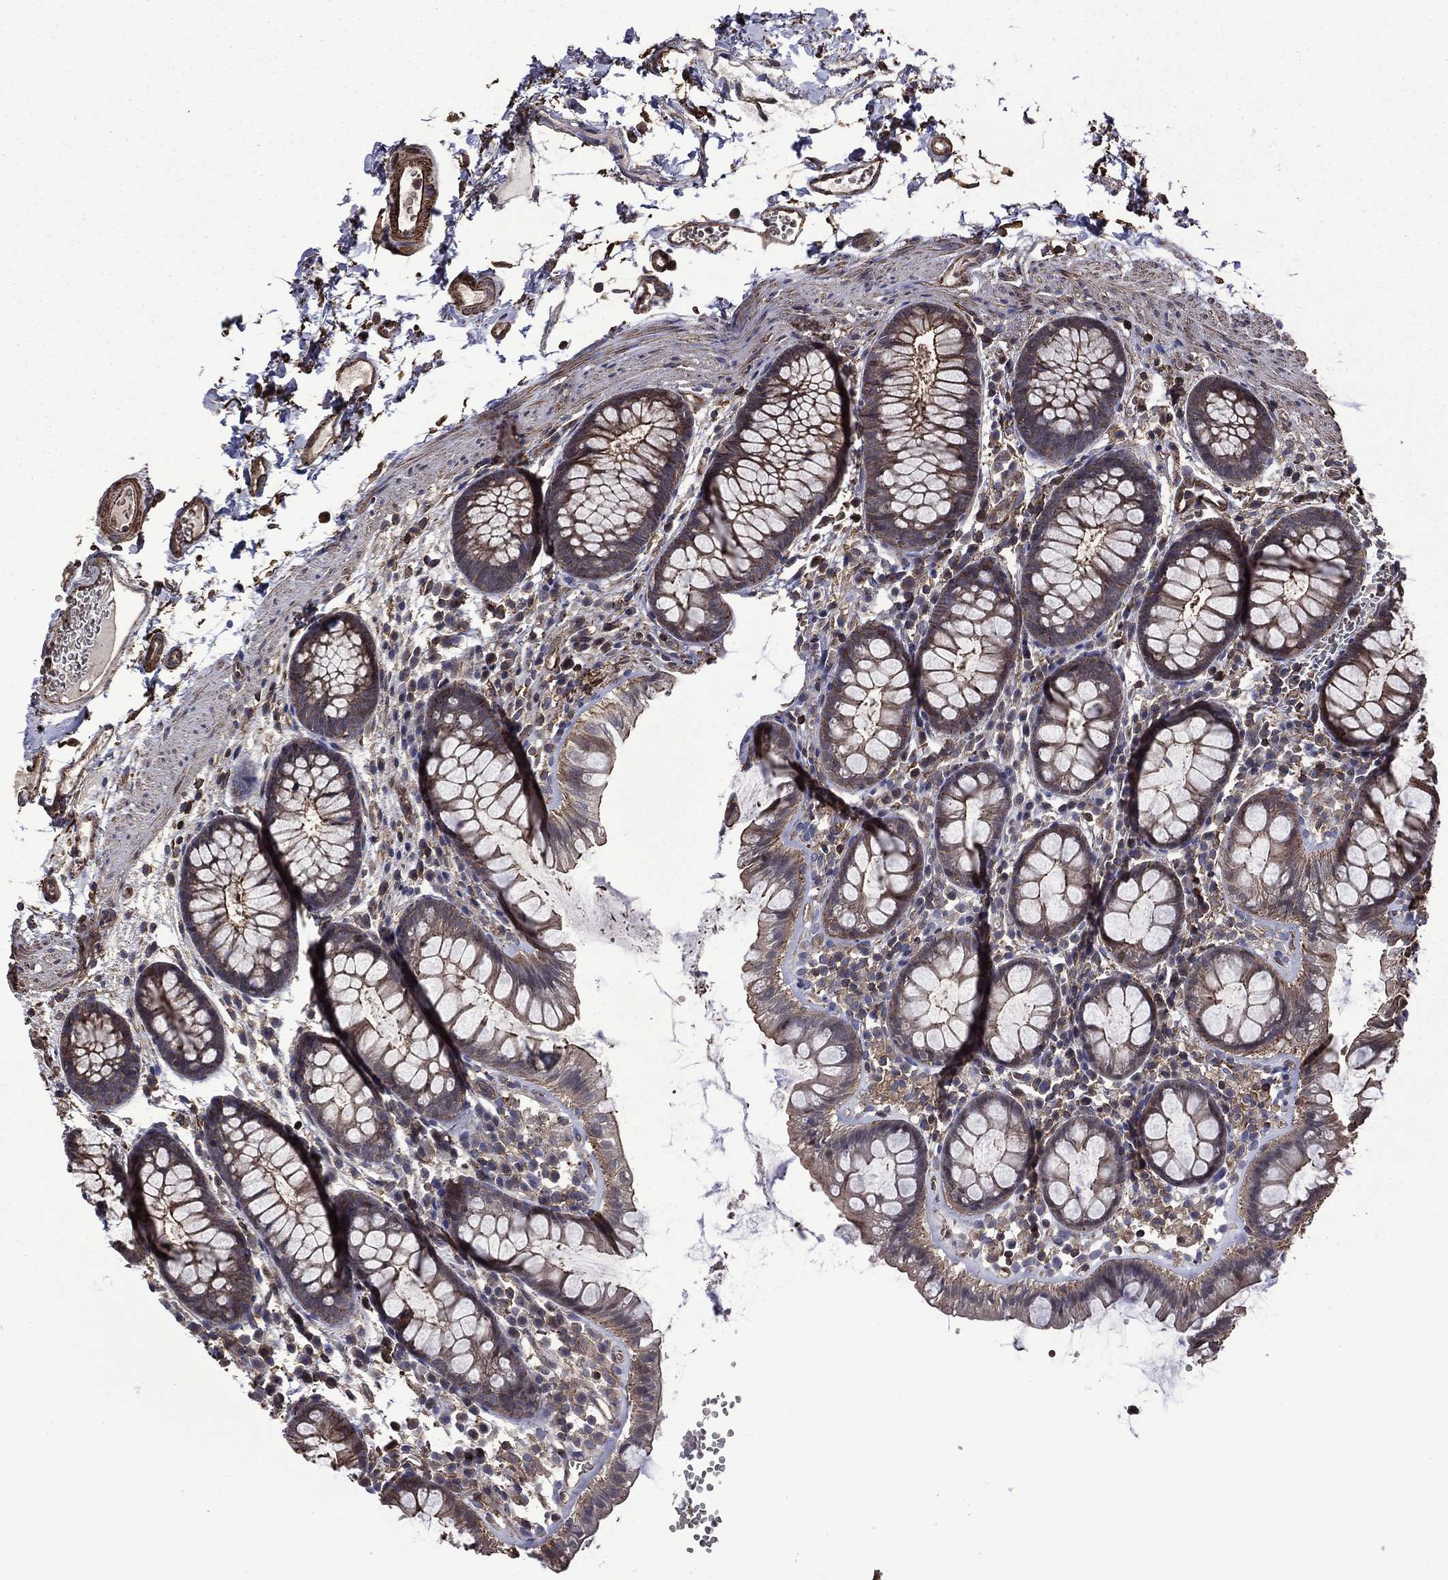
{"staining": {"intensity": "strong", "quantity": "25%-75%", "location": "cytoplasmic/membranous"}, "tissue": "colon", "cell_type": "Endothelial cells", "image_type": "normal", "snomed": [{"axis": "morphology", "description": "Normal tissue, NOS"}, {"axis": "topography", "description": "Colon"}], "caption": "Unremarkable colon exhibits strong cytoplasmic/membranous expression in approximately 25%-75% of endothelial cells, visualized by immunohistochemistry.", "gene": "PLPP3", "patient": {"sex": "male", "age": 76}}